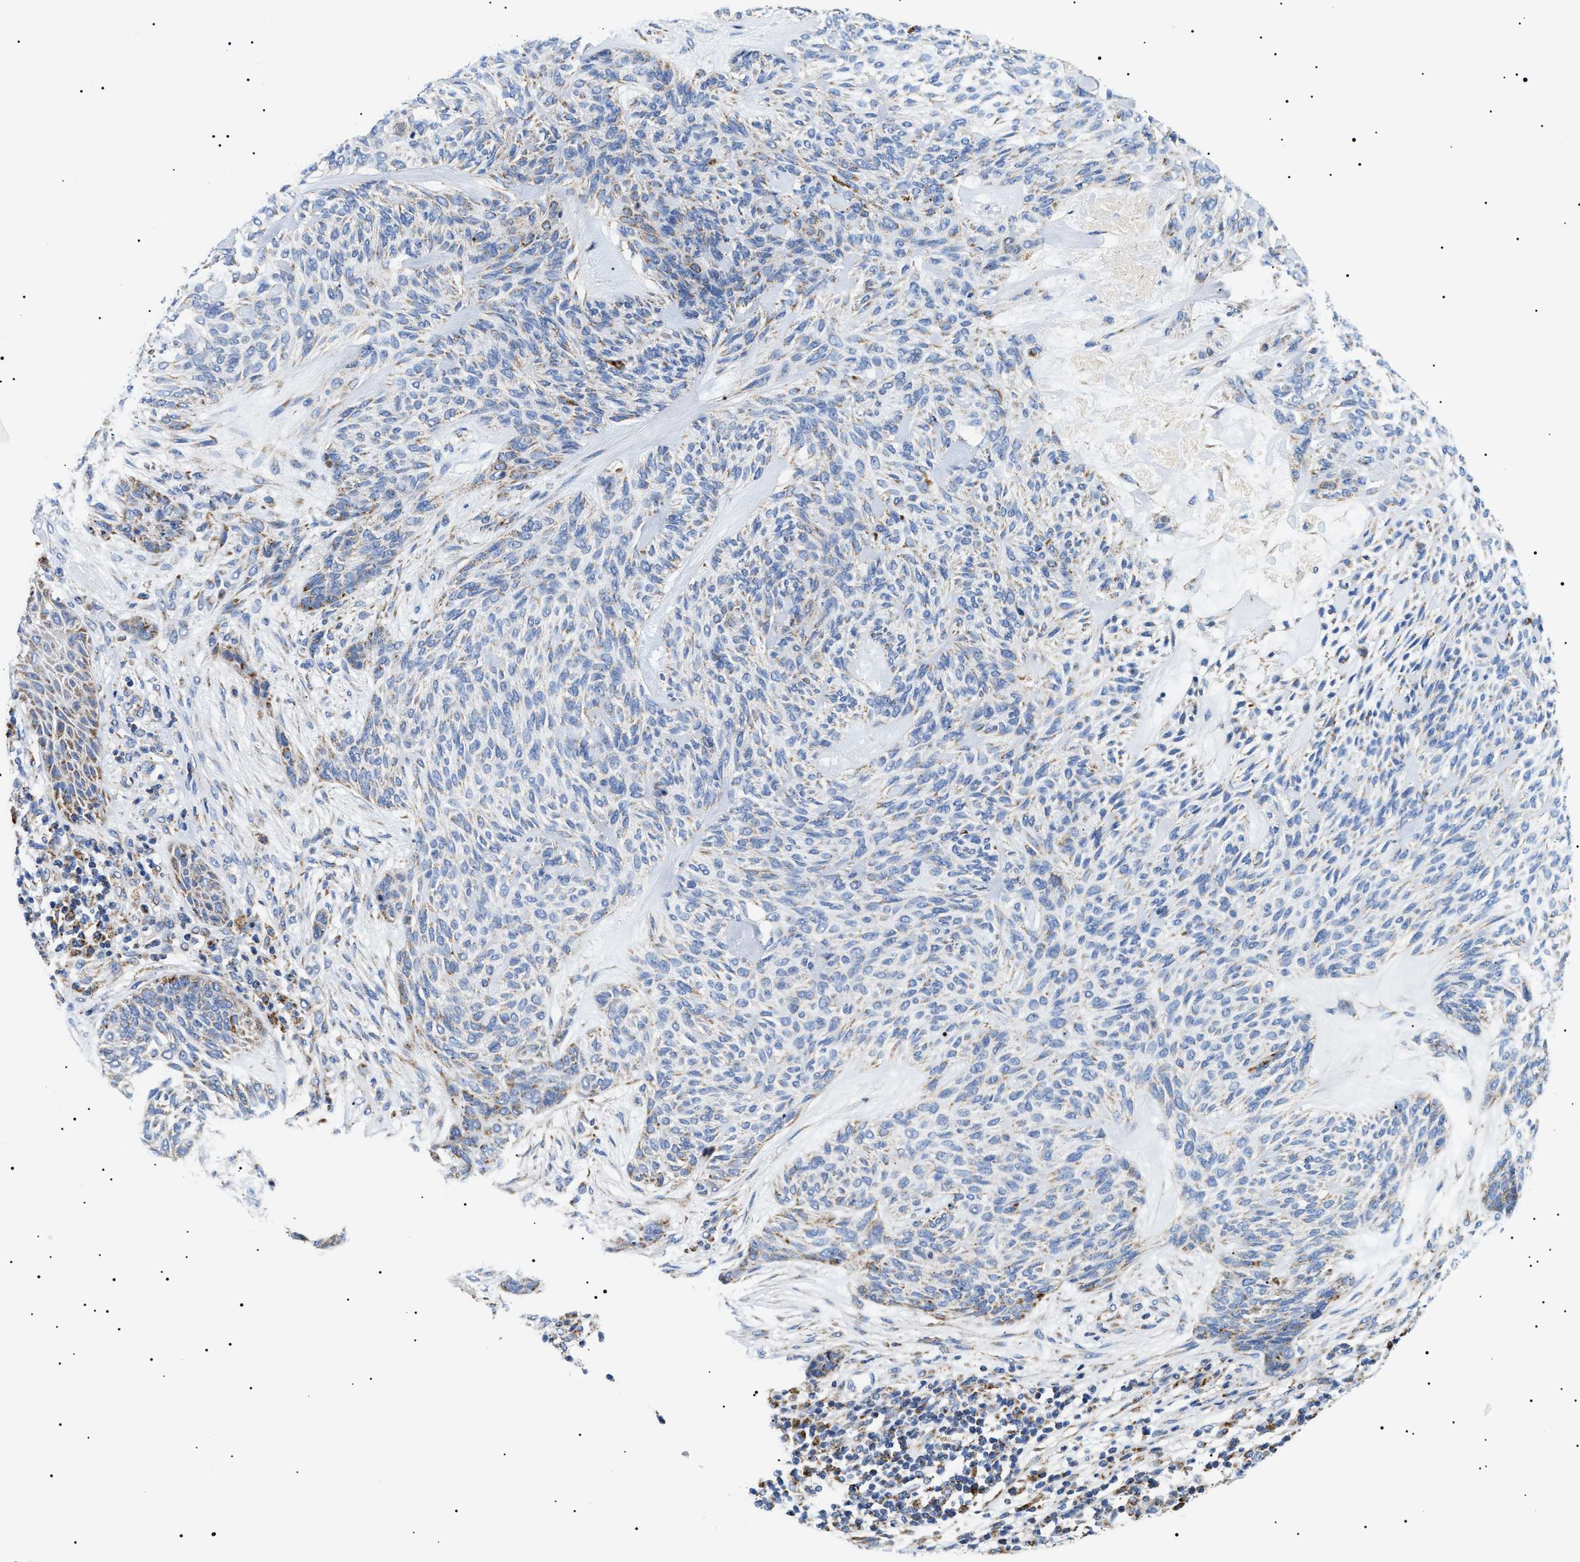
{"staining": {"intensity": "weak", "quantity": "<25%", "location": "cytoplasmic/membranous"}, "tissue": "skin cancer", "cell_type": "Tumor cells", "image_type": "cancer", "snomed": [{"axis": "morphology", "description": "Basal cell carcinoma"}, {"axis": "topography", "description": "Skin"}], "caption": "Skin cancer was stained to show a protein in brown. There is no significant staining in tumor cells.", "gene": "OXSM", "patient": {"sex": "male", "age": 55}}